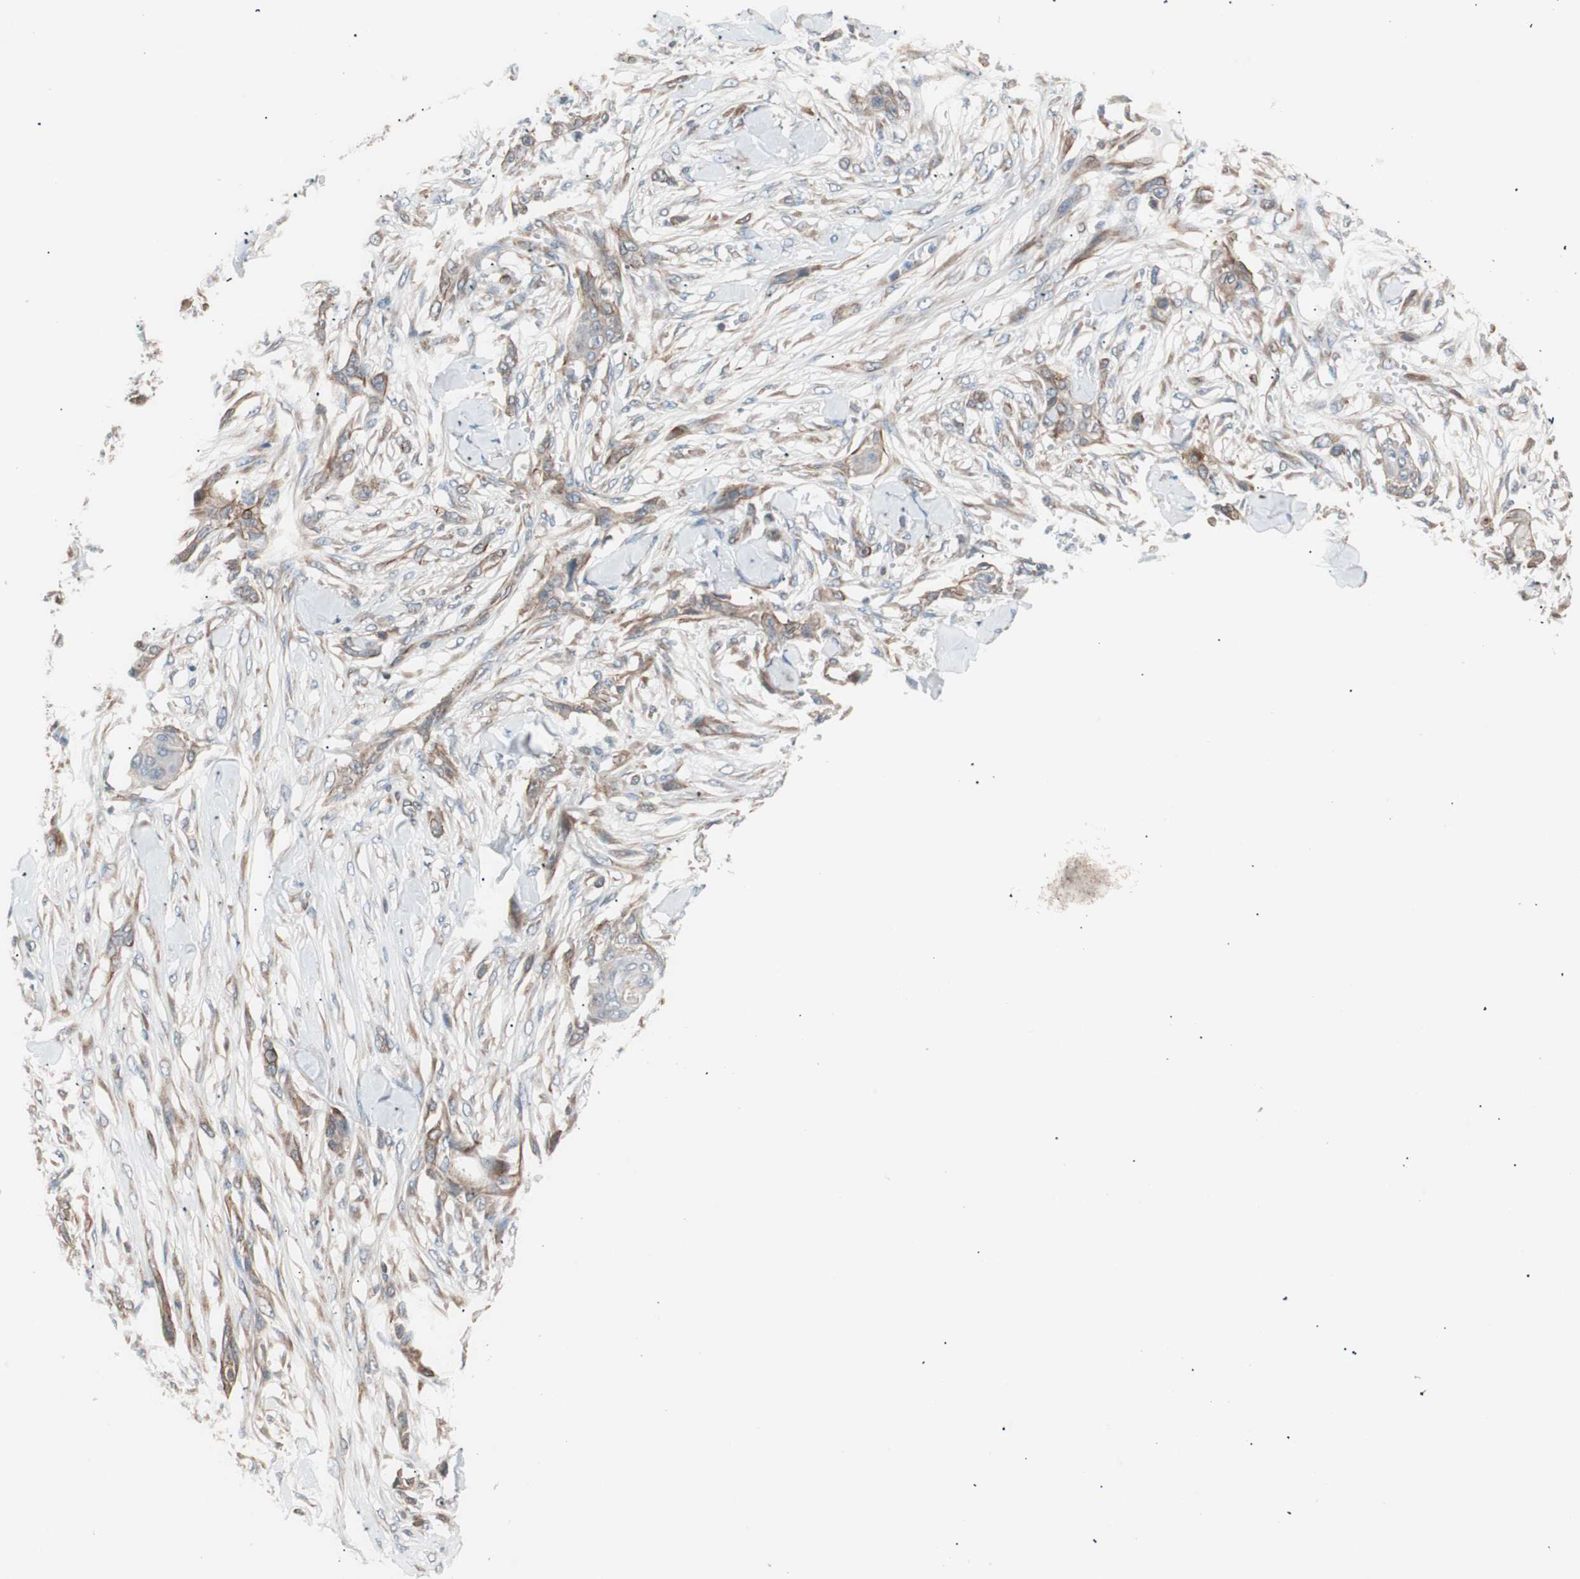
{"staining": {"intensity": "weak", "quantity": "<25%", "location": "cytoplasmic/membranous"}, "tissue": "skin cancer", "cell_type": "Tumor cells", "image_type": "cancer", "snomed": [{"axis": "morphology", "description": "Squamous cell carcinoma, NOS"}, {"axis": "topography", "description": "Skin"}], "caption": "IHC of human skin cancer (squamous cell carcinoma) displays no staining in tumor cells.", "gene": "SMG1", "patient": {"sex": "female", "age": 59}}